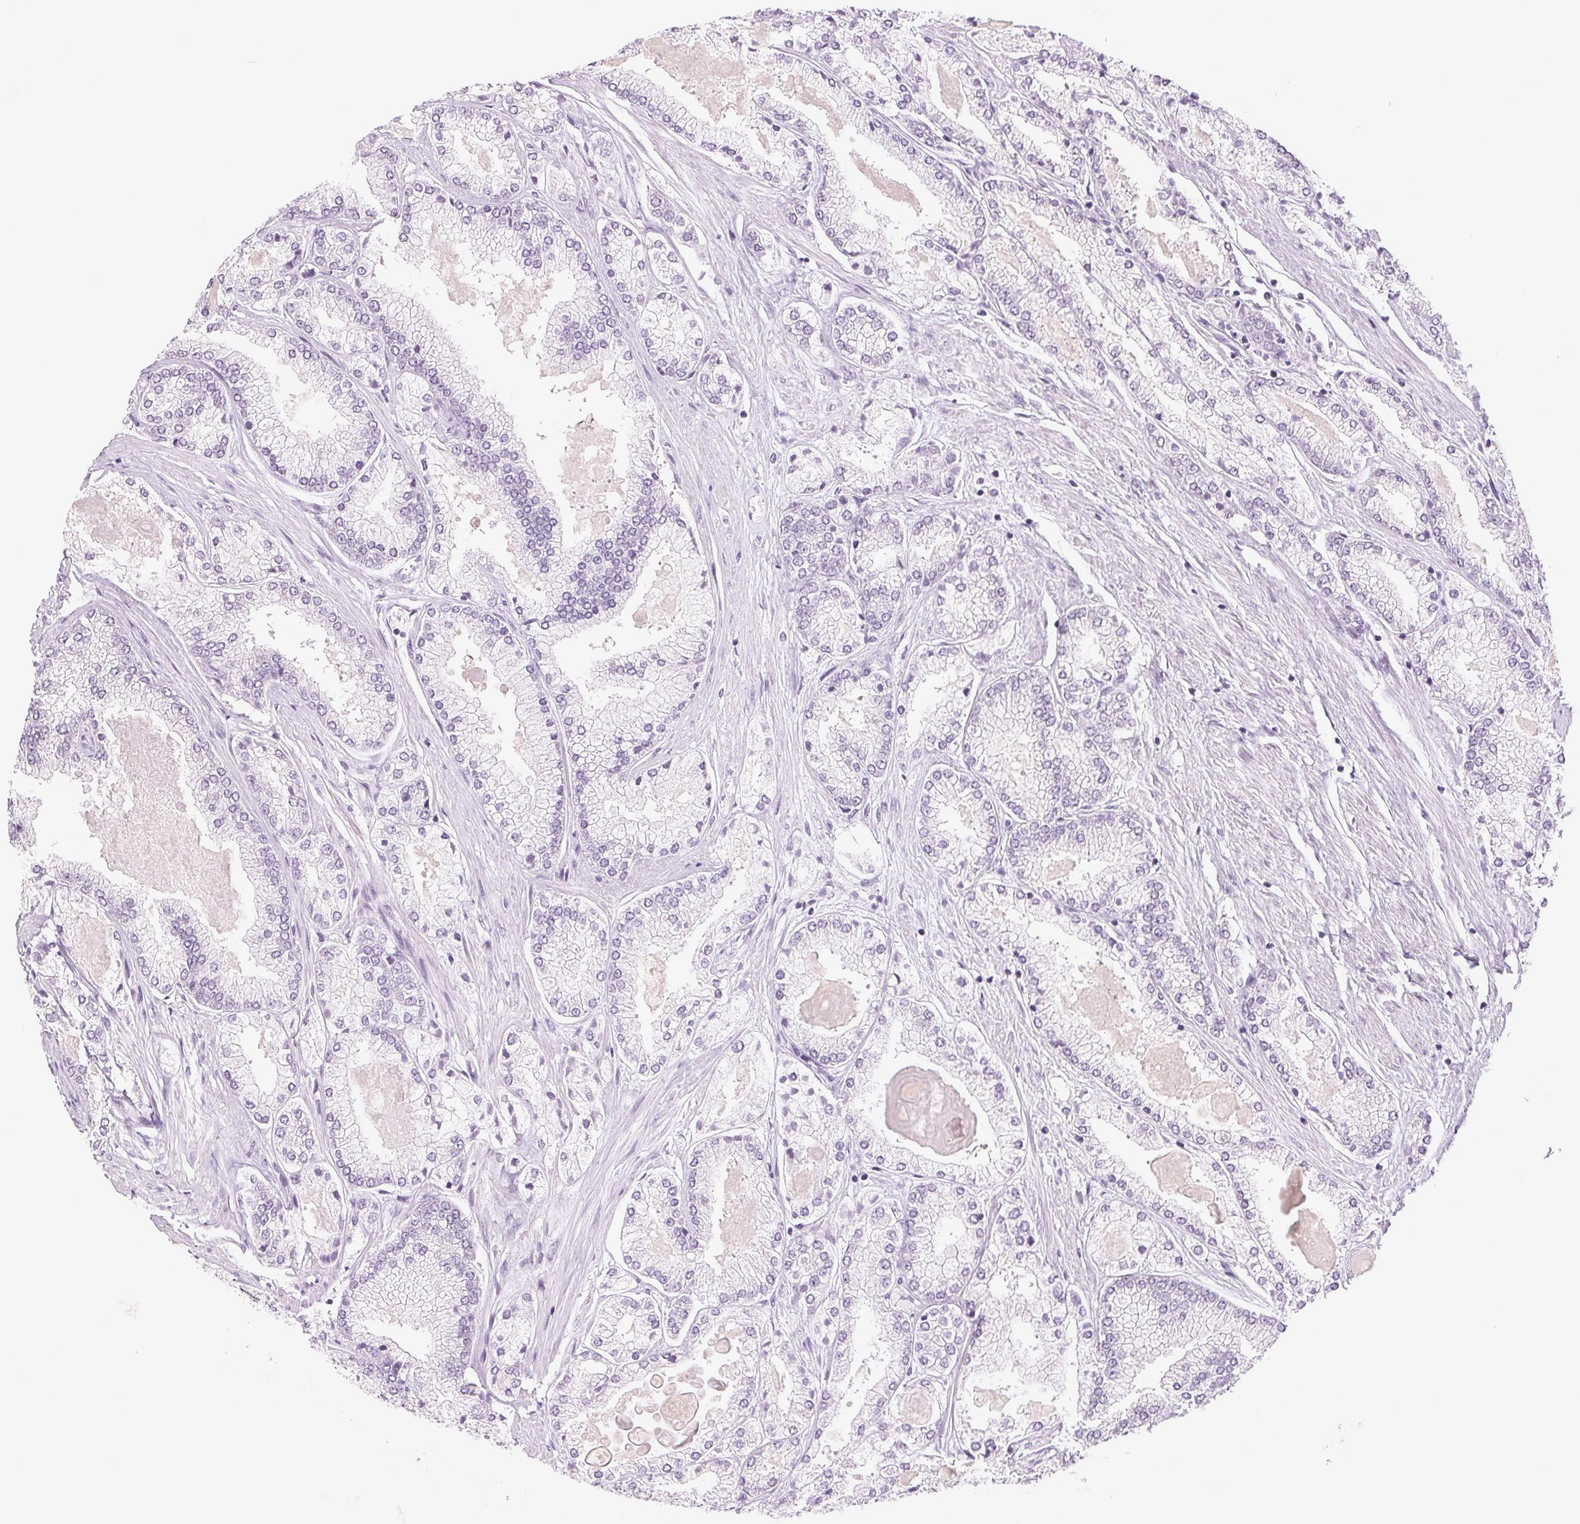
{"staining": {"intensity": "negative", "quantity": "none", "location": "none"}, "tissue": "prostate cancer", "cell_type": "Tumor cells", "image_type": "cancer", "snomed": [{"axis": "morphology", "description": "Adenocarcinoma, High grade"}, {"axis": "topography", "description": "Prostate"}], "caption": "There is no significant staining in tumor cells of prostate cancer.", "gene": "DNAJC6", "patient": {"sex": "male", "age": 68}}